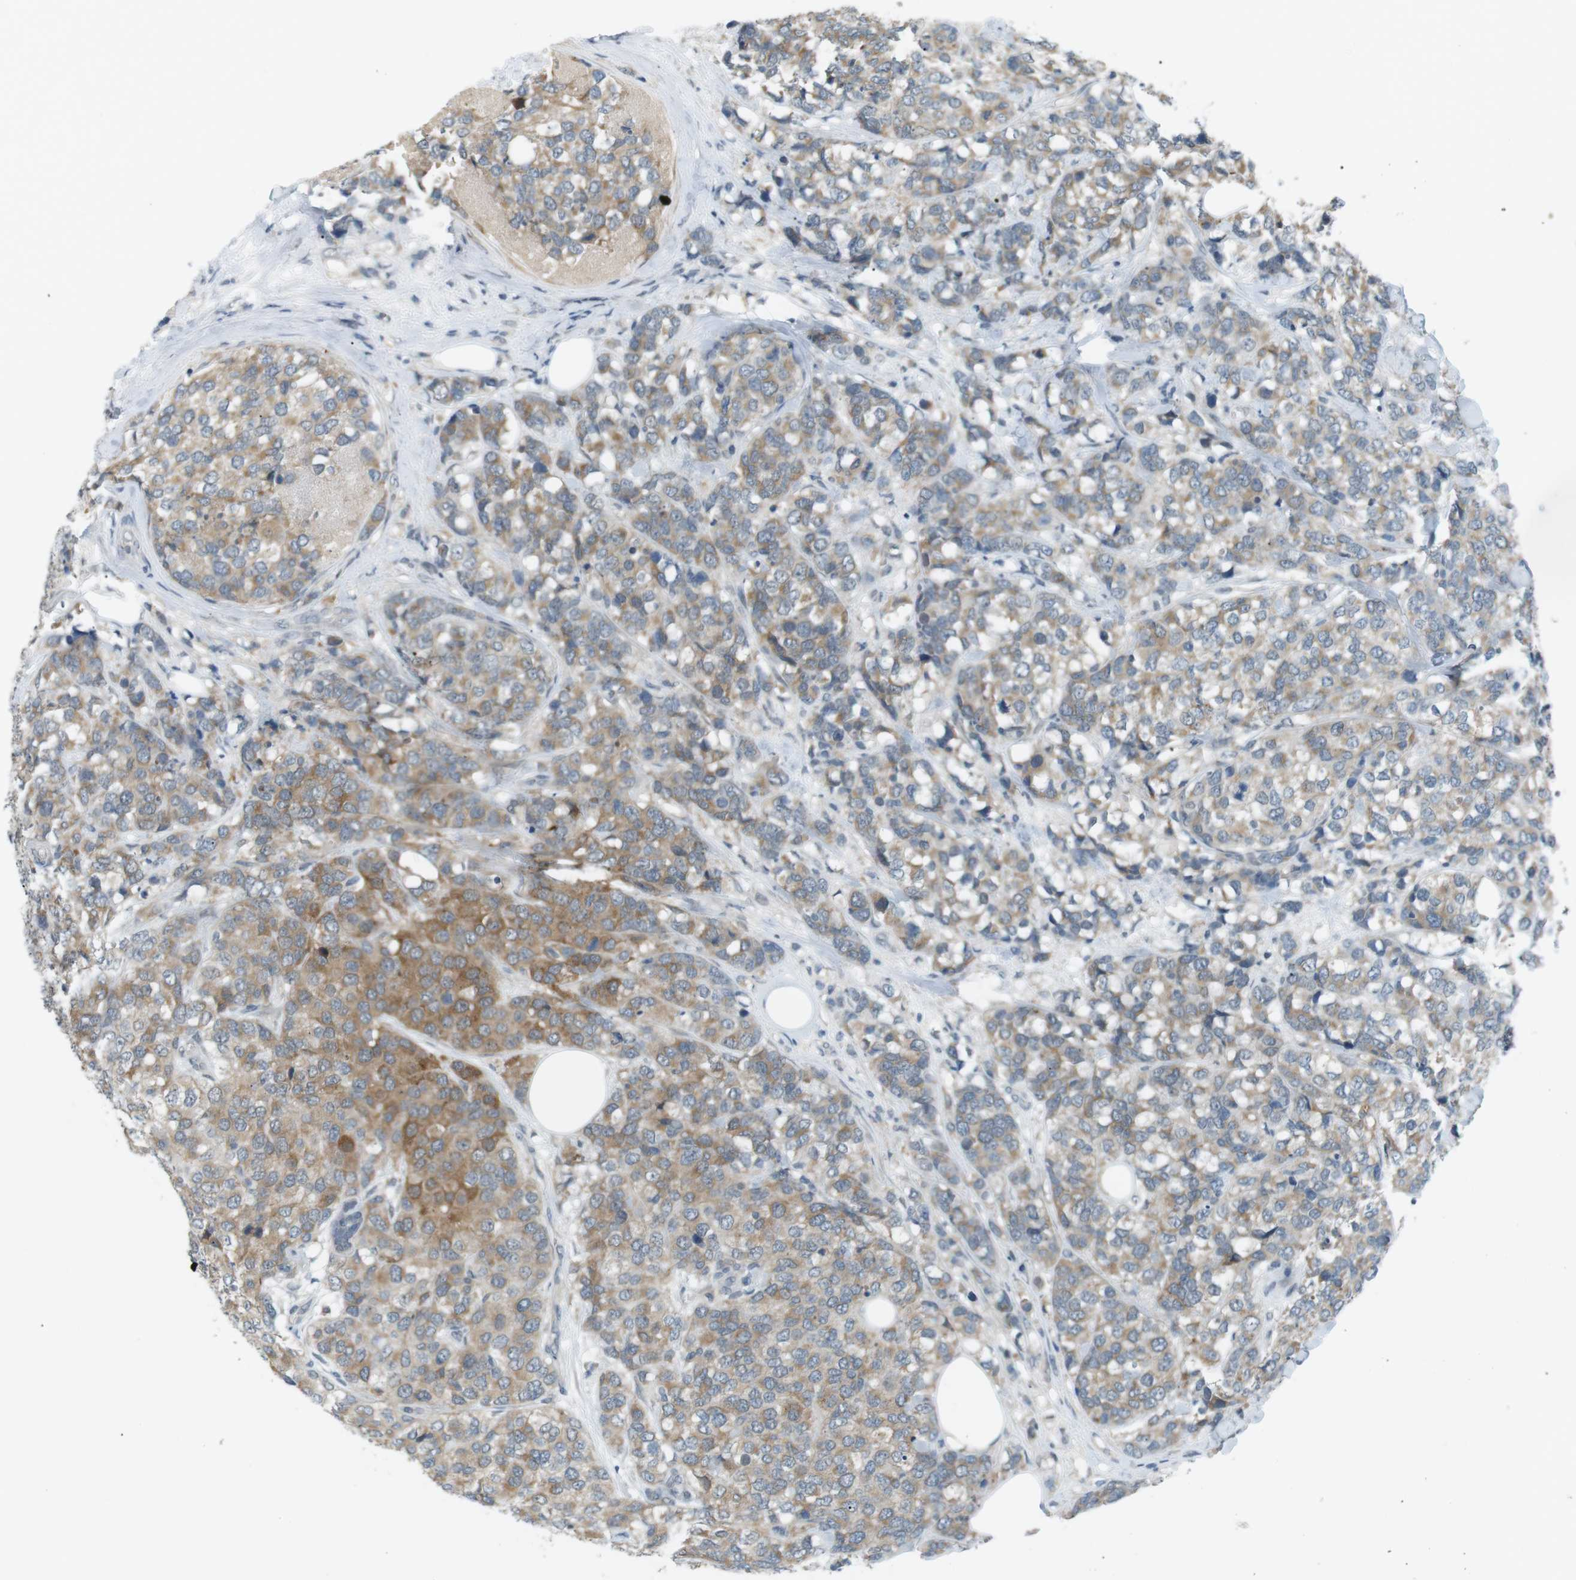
{"staining": {"intensity": "weak", "quantity": ">75%", "location": "cytoplasmic/membranous"}, "tissue": "breast cancer", "cell_type": "Tumor cells", "image_type": "cancer", "snomed": [{"axis": "morphology", "description": "Lobular carcinoma"}, {"axis": "topography", "description": "Breast"}], "caption": "The micrograph reveals staining of lobular carcinoma (breast), revealing weak cytoplasmic/membranous protein expression (brown color) within tumor cells.", "gene": "RTN3", "patient": {"sex": "female", "age": 59}}